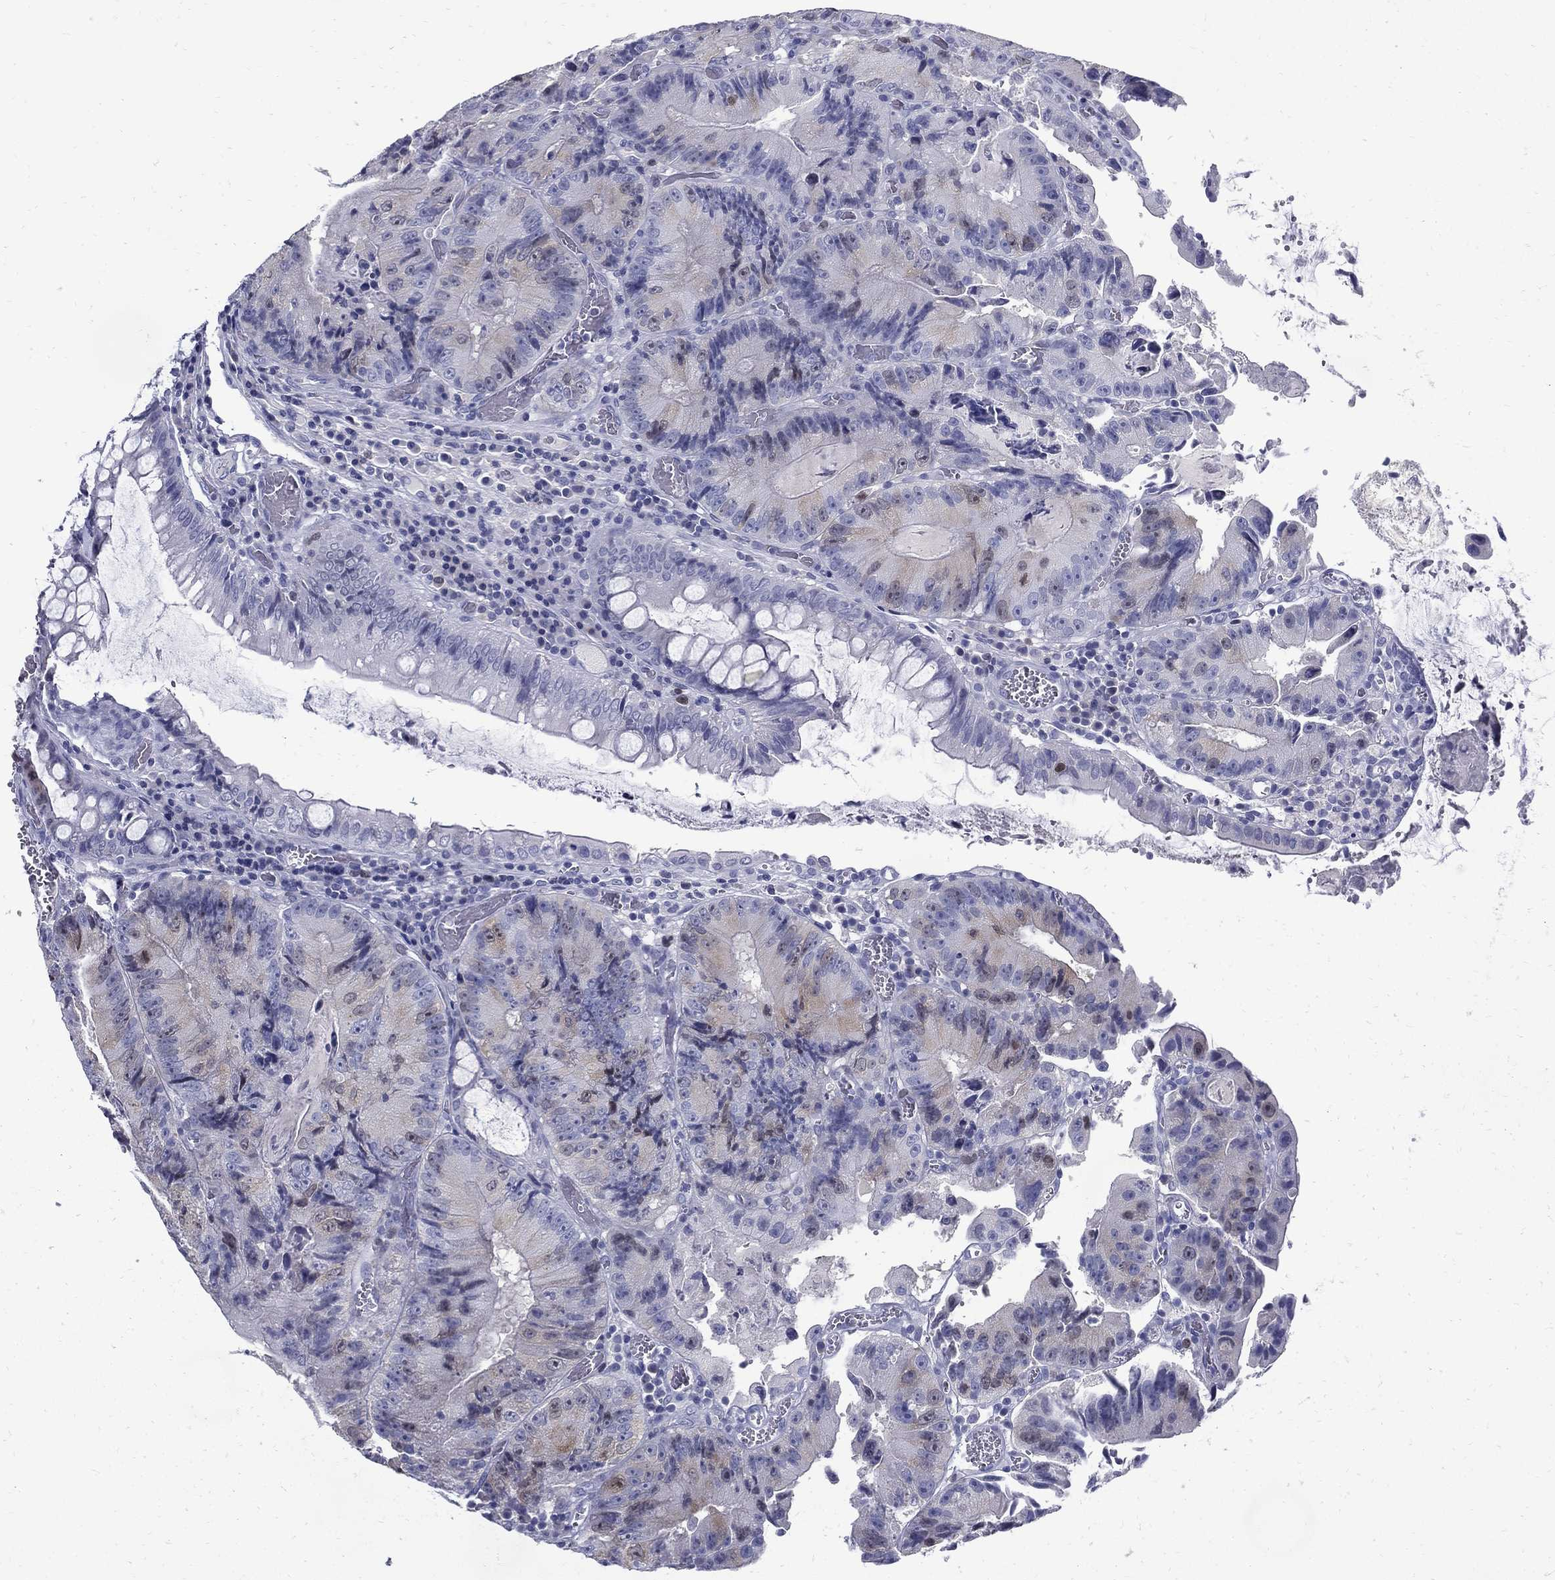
{"staining": {"intensity": "negative", "quantity": "none", "location": "none"}, "tissue": "colorectal cancer", "cell_type": "Tumor cells", "image_type": "cancer", "snomed": [{"axis": "morphology", "description": "Adenocarcinoma, NOS"}, {"axis": "topography", "description": "Colon"}], "caption": "Immunohistochemical staining of human colorectal cancer (adenocarcinoma) demonstrates no significant expression in tumor cells.", "gene": "KIF2C", "patient": {"sex": "female", "age": 86}}